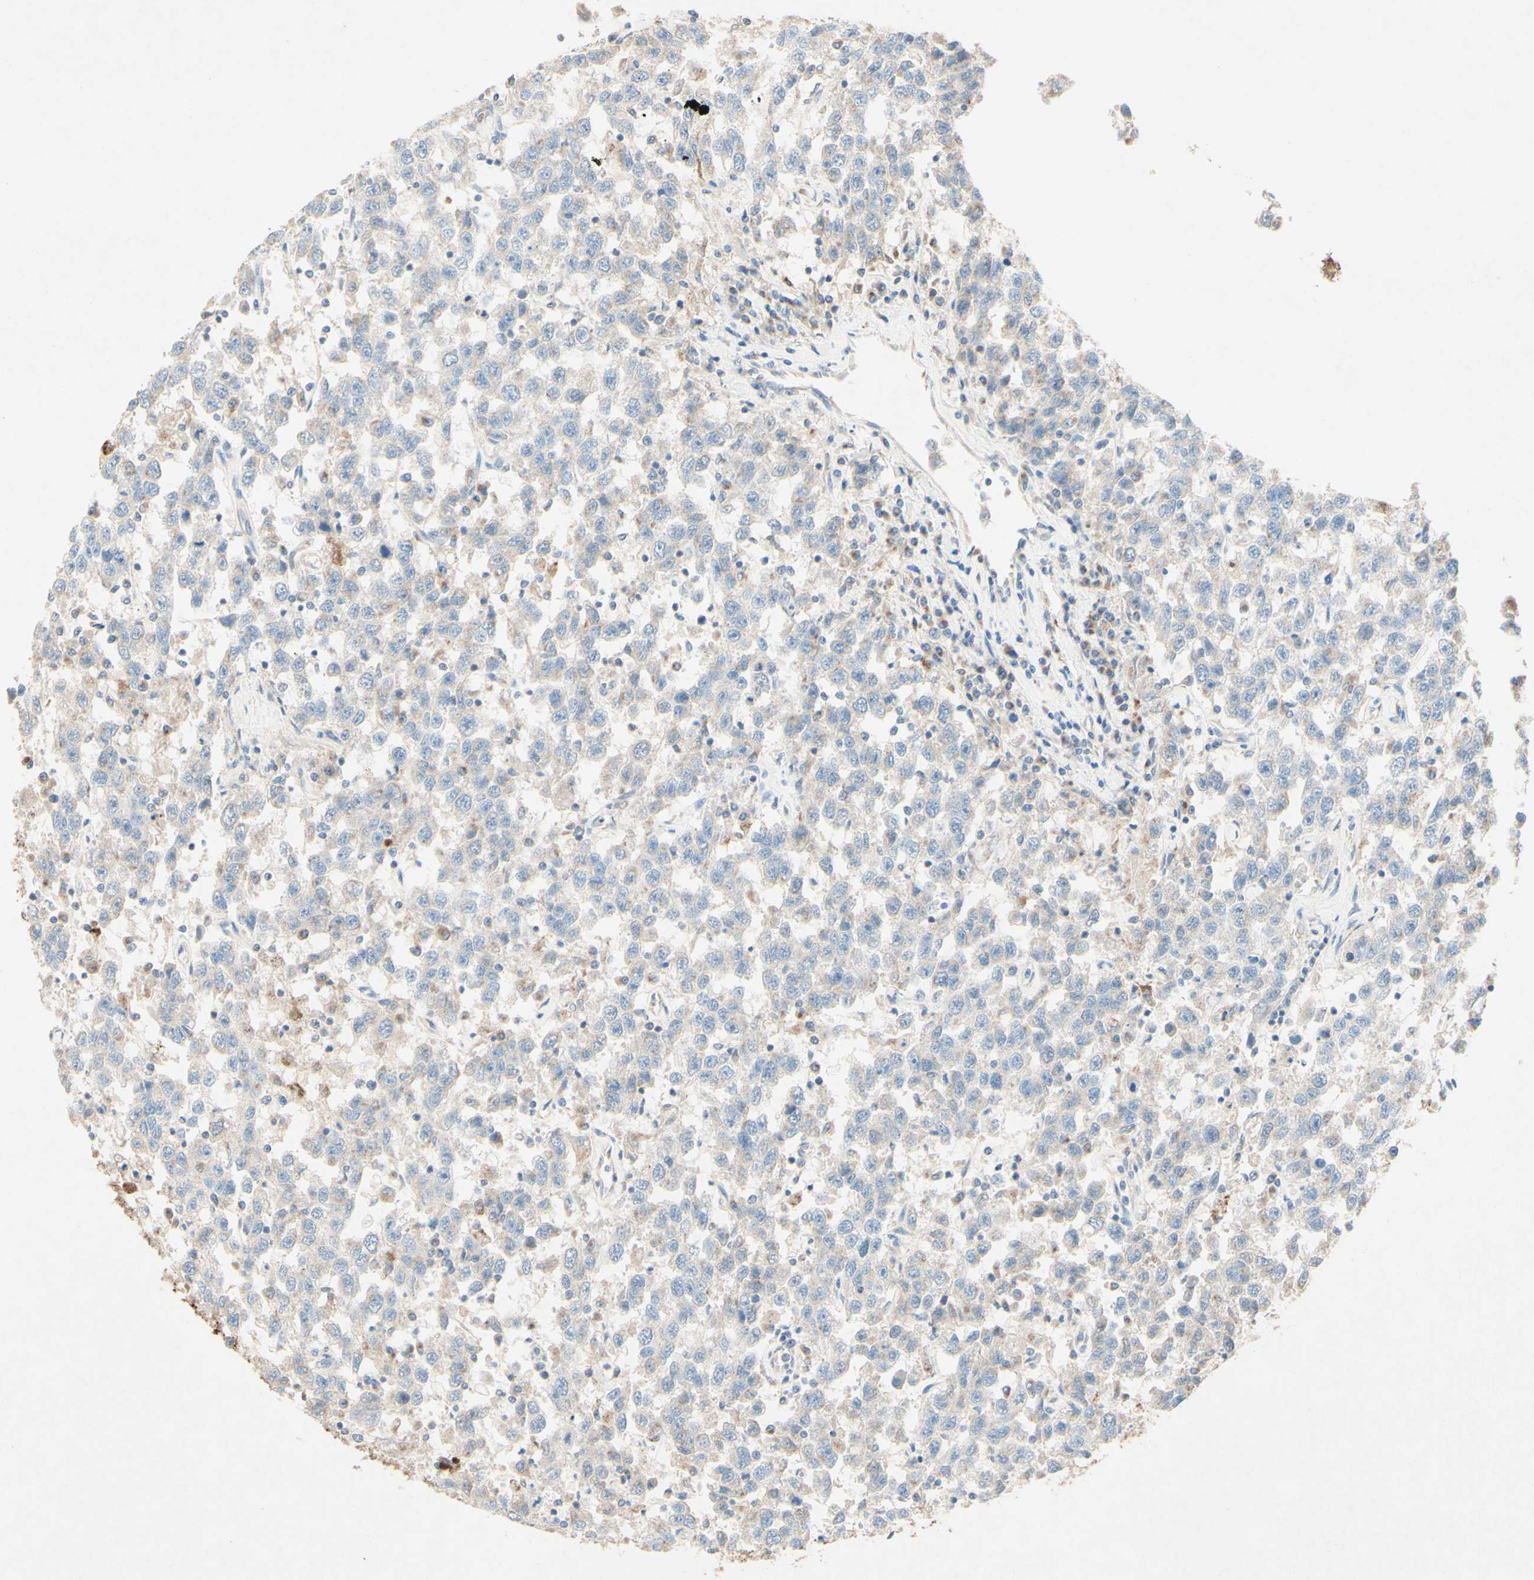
{"staining": {"intensity": "weak", "quantity": ">75%", "location": "cytoplasmic/membranous"}, "tissue": "testis cancer", "cell_type": "Tumor cells", "image_type": "cancer", "snomed": [{"axis": "morphology", "description": "Seminoma, NOS"}, {"axis": "topography", "description": "Testis"}], "caption": "Weak cytoplasmic/membranous expression for a protein is identified in approximately >75% of tumor cells of testis seminoma using immunohistochemistry (IHC).", "gene": "MTM1", "patient": {"sex": "male", "age": 41}}